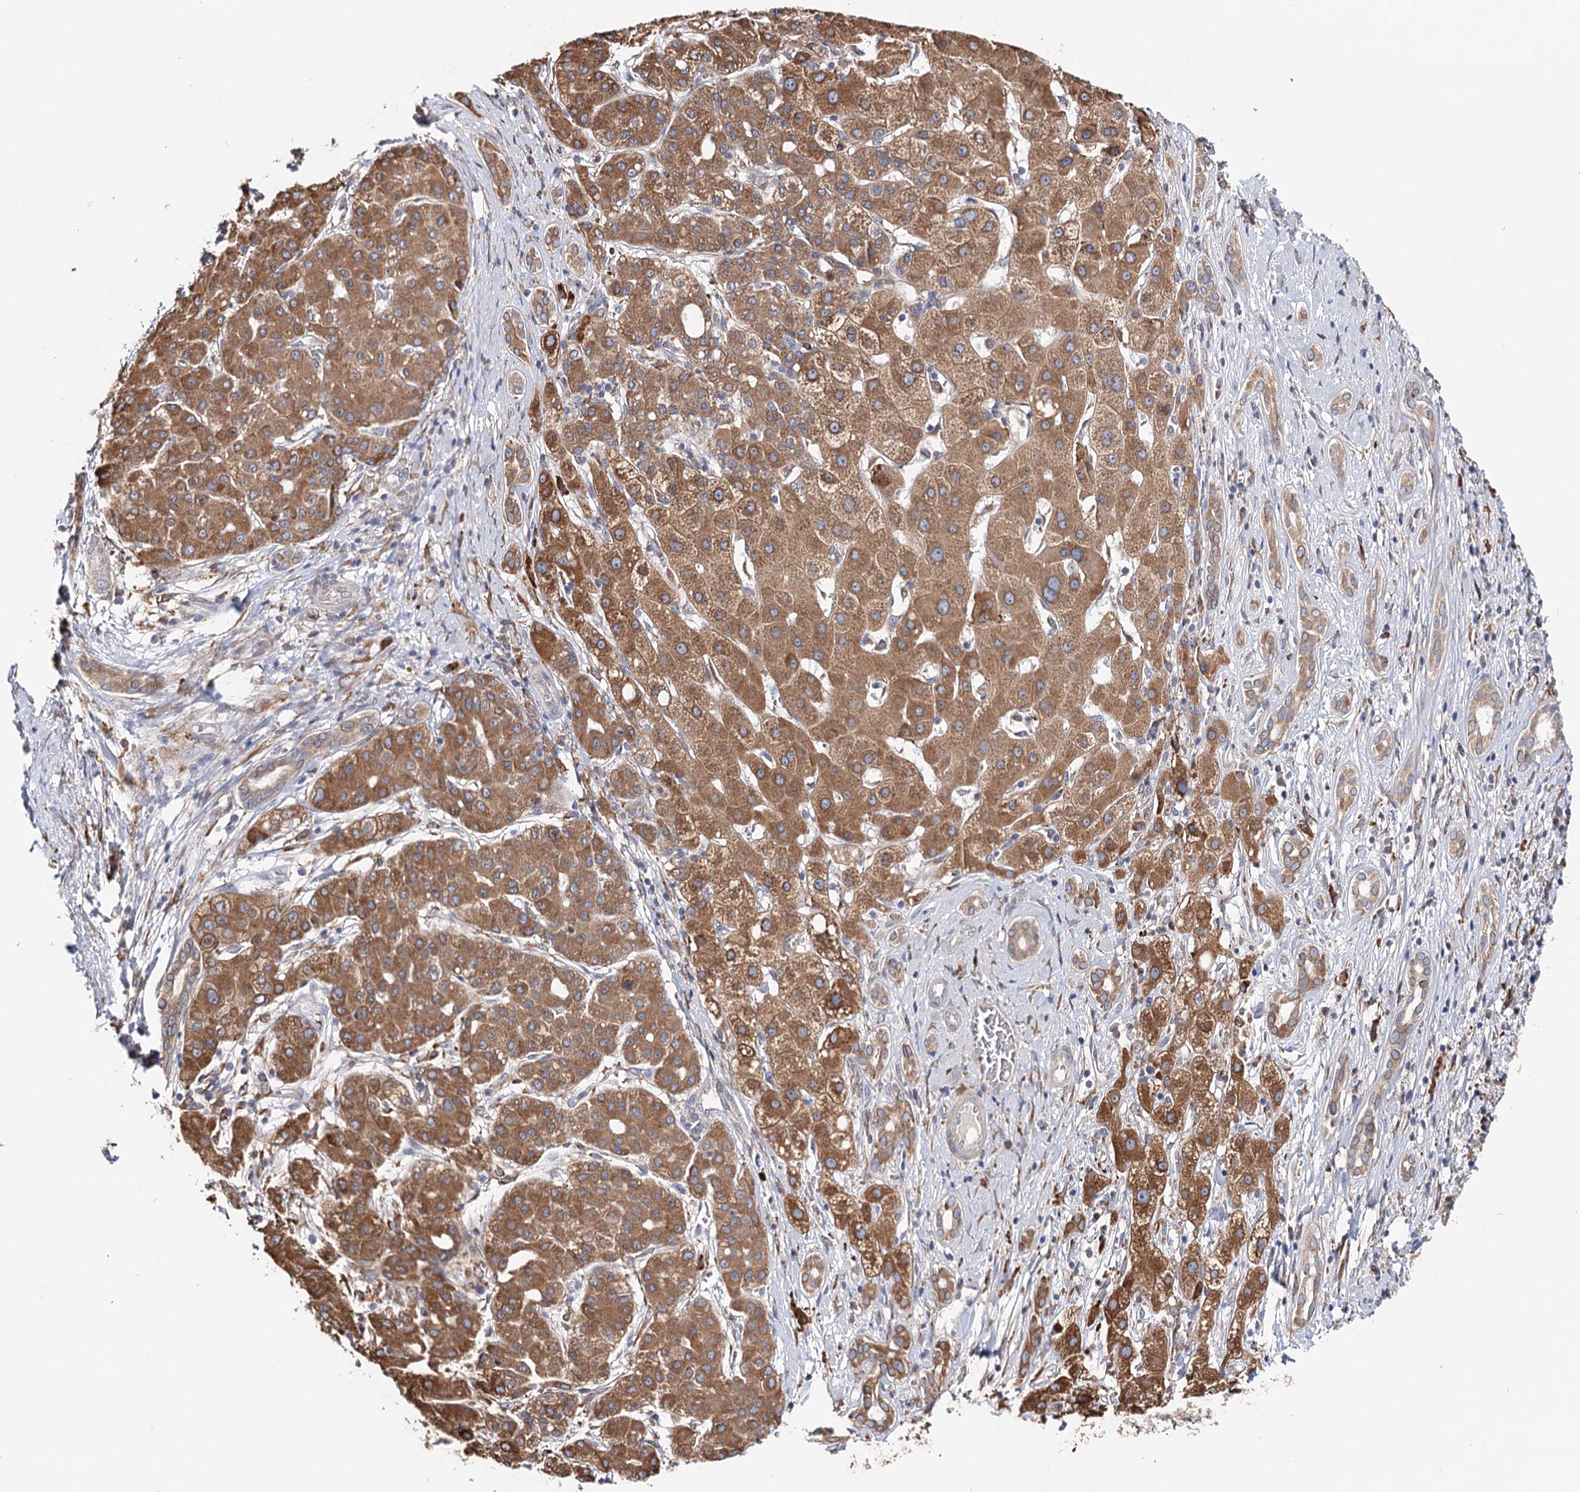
{"staining": {"intensity": "strong", "quantity": ">75%", "location": "cytoplasmic/membranous"}, "tissue": "liver cancer", "cell_type": "Tumor cells", "image_type": "cancer", "snomed": [{"axis": "morphology", "description": "Carcinoma, Hepatocellular, NOS"}, {"axis": "topography", "description": "Liver"}], "caption": "DAB (3,3'-diaminobenzidine) immunohistochemical staining of liver cancer (hepatocellular carcinoma) exhibits strong cytoplasmic/membranous protein staining in about >75% of tumor cells.", "gene": "VEGFA", "patient": {"sex": "male", "age": 65}}